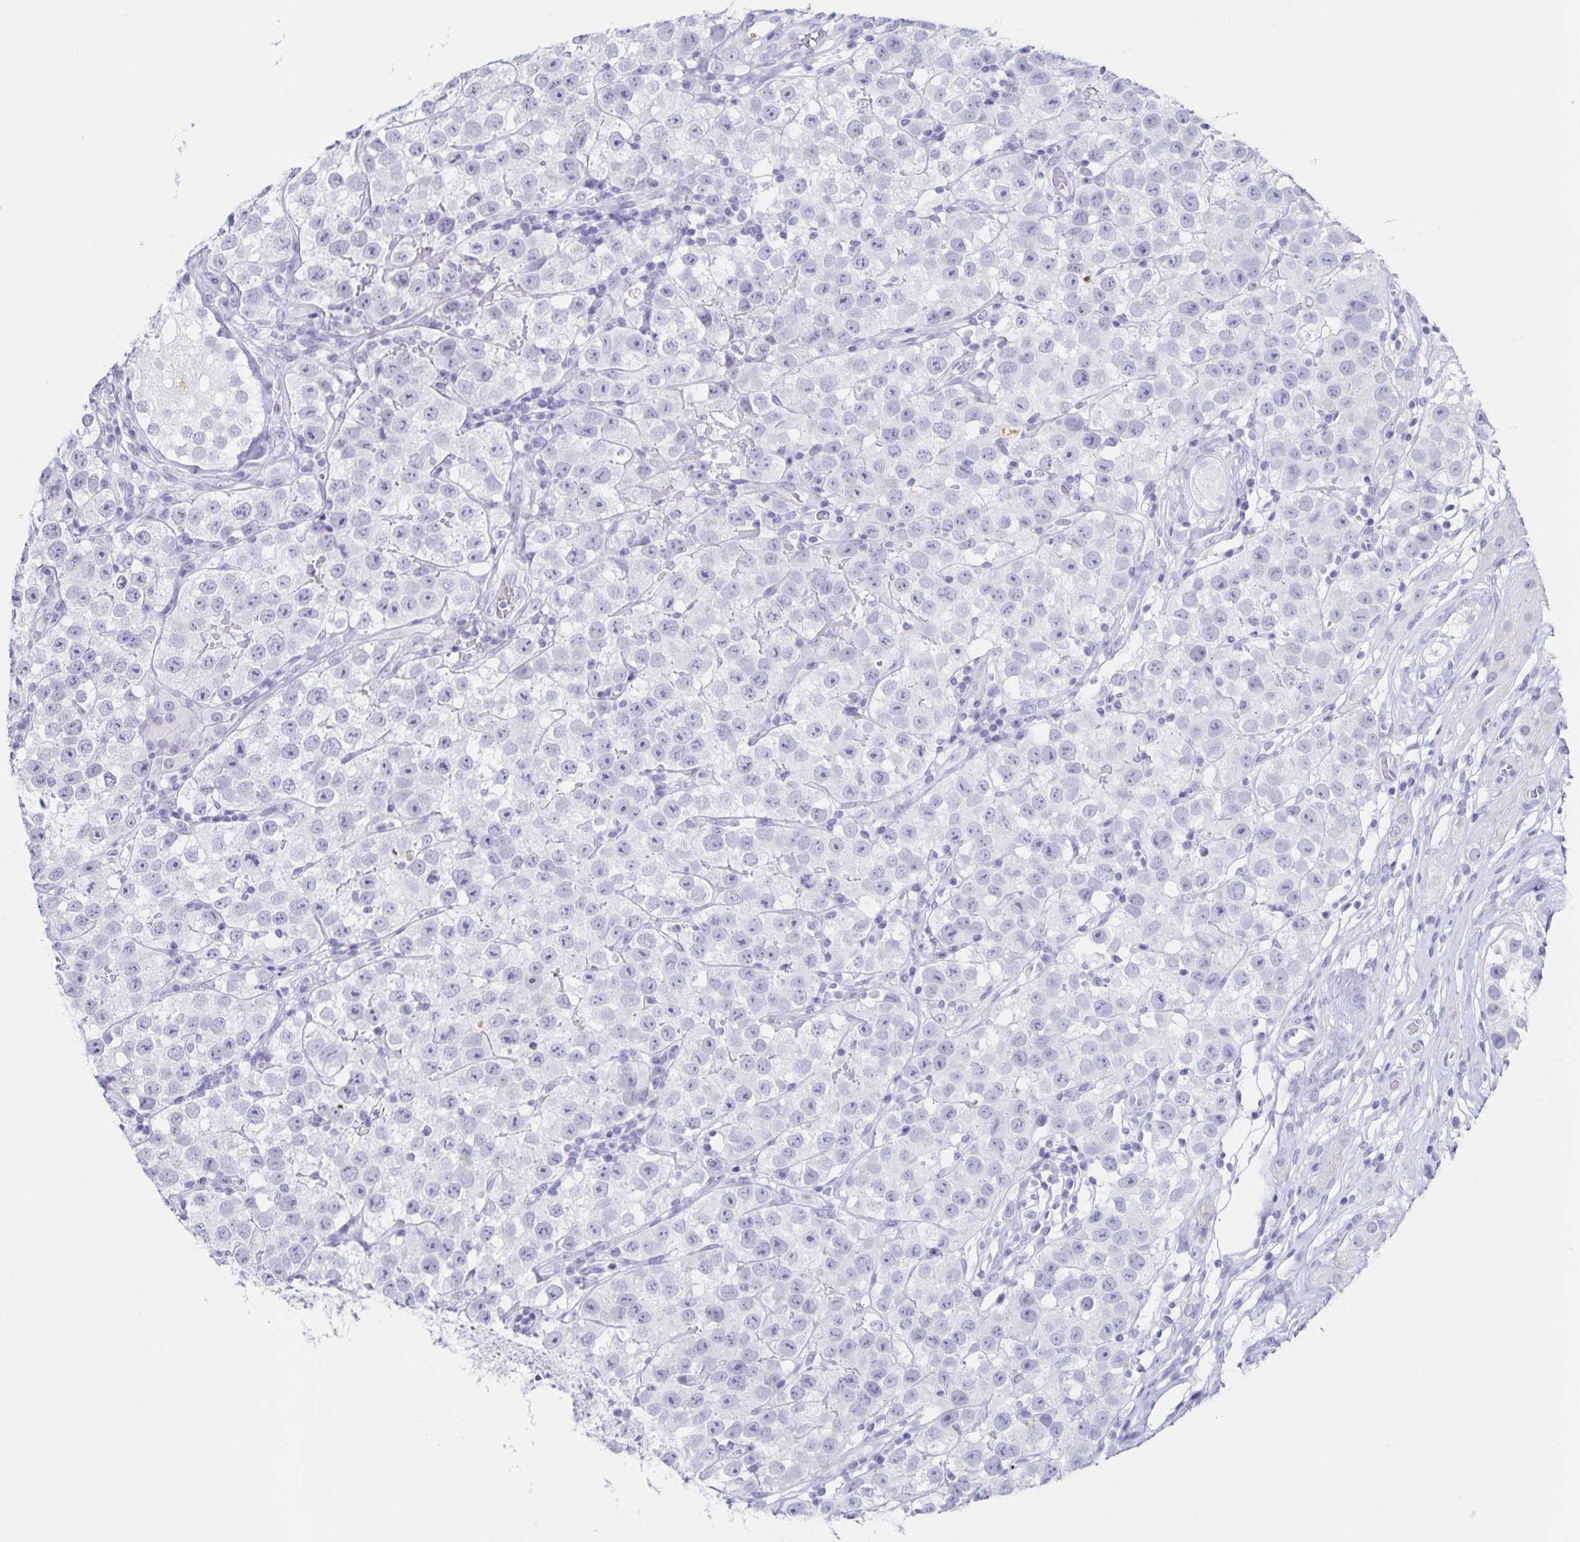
{"staining": {"intensity": "negative", "quantity": "none", "location": "none"}, "tissue": "testis cancer", "cell_type": "Tumor cells", "image_type": "cancer", "snomed": [{"axis": "morphology", "description": "Seminoma, NOS"}, {"axis": "topography", "description": "Testis"}], "caption": "High power microscopy image of an IHC histopathology image of testis seminoma, revealing no significant expression in tumor cells.", "gene": "LCE6A", "patient": {"sex": "male", "age": 34}}